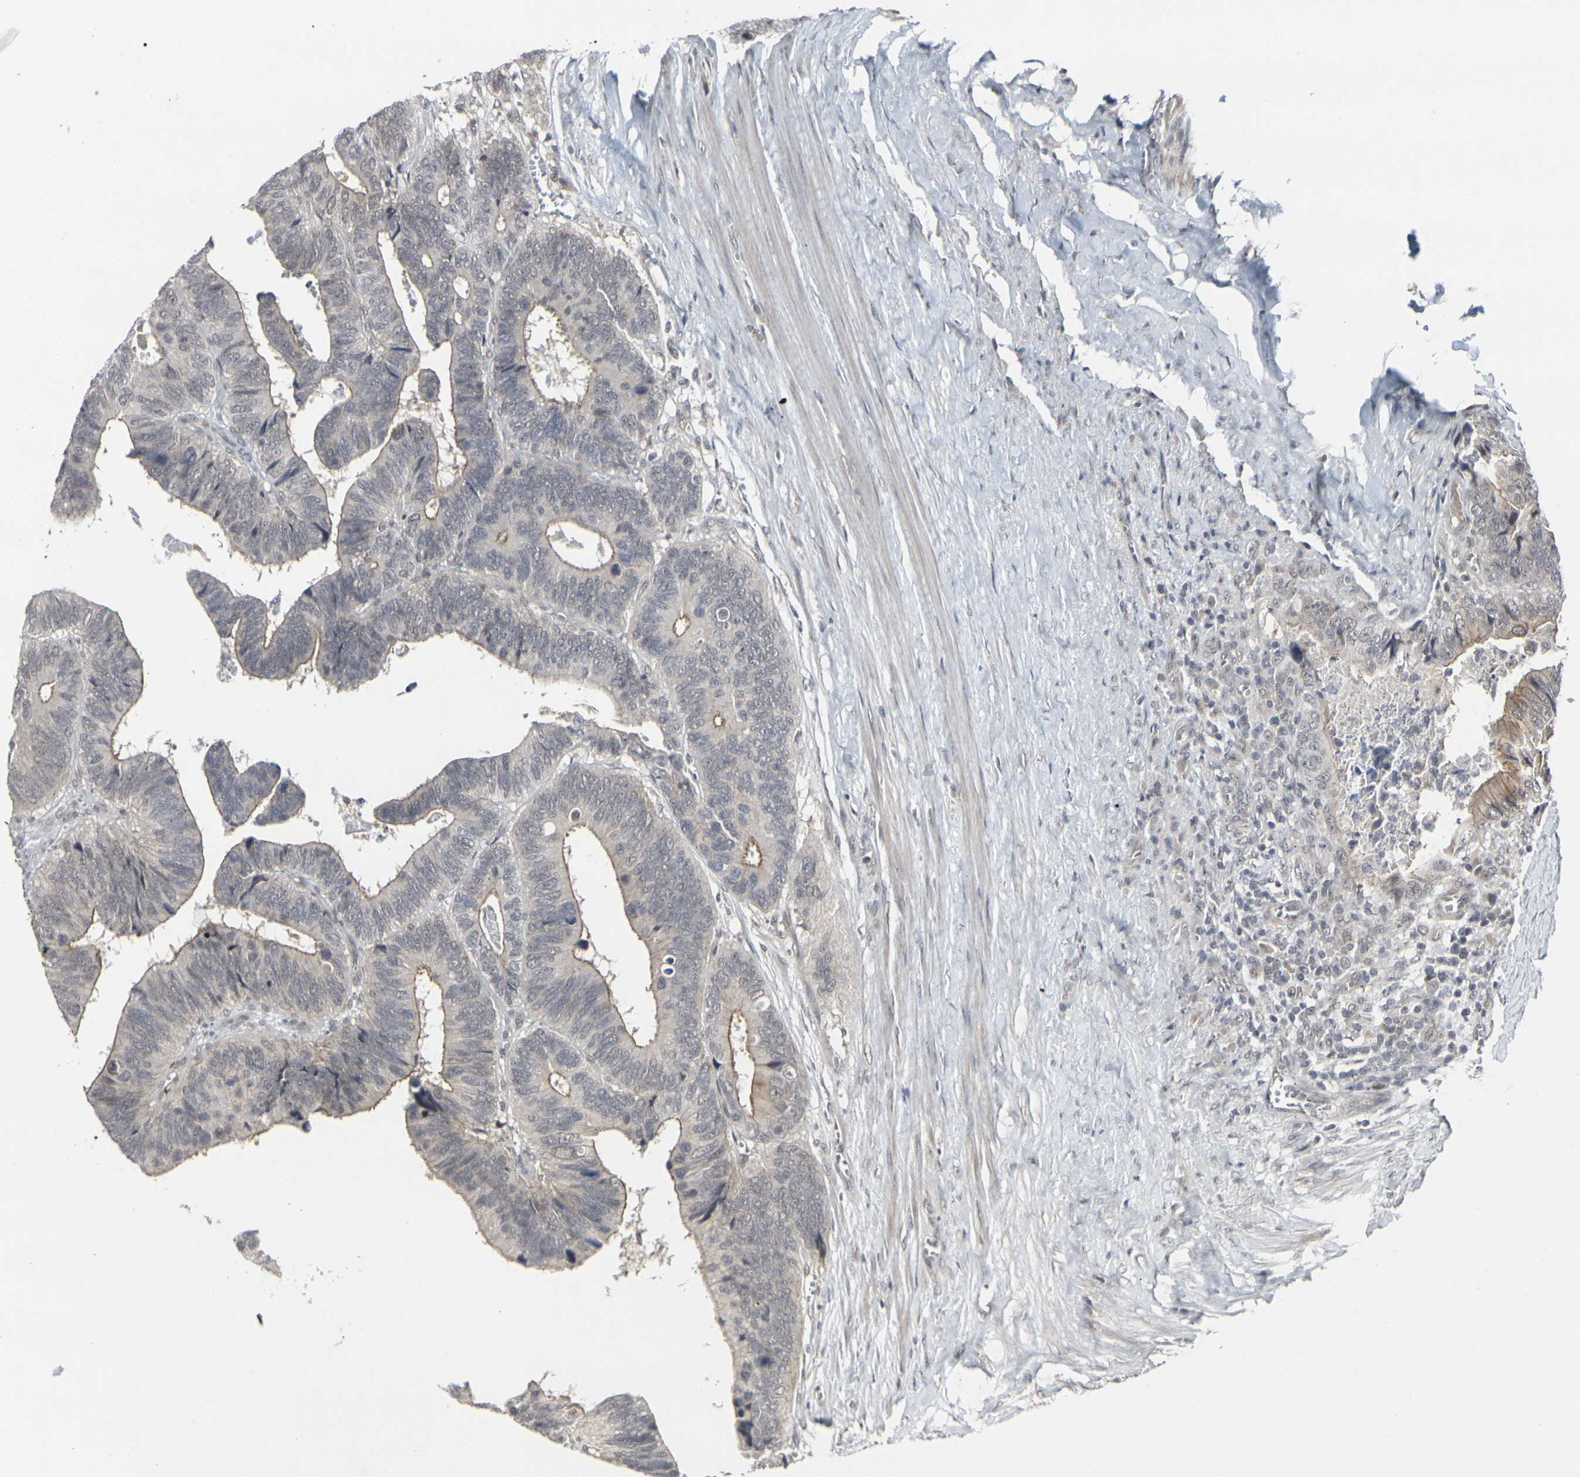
{"staining": {"intensity": "moderate", "quantity": "<25%", "location": "cytoplasmic/membranous"}, "tissue": "colorectal cancer", "cell_type": "Tumor cells", "image_type": "cancer", "snomed": [{"axis": "morphology", "description": "Adenocarcinoma, NOS"}, {"axis": "topography", "description": "Colon"}], "caption": "The micrograph exhibits immunohistochemical staining of colorectal cancer (adenocarcinoma). There is moderate cytoplasmic/membranous staining is present in approximately <25% of tumor cells.", "gene": "GPR19", "patient": {"sex": "male", "age": 72}}